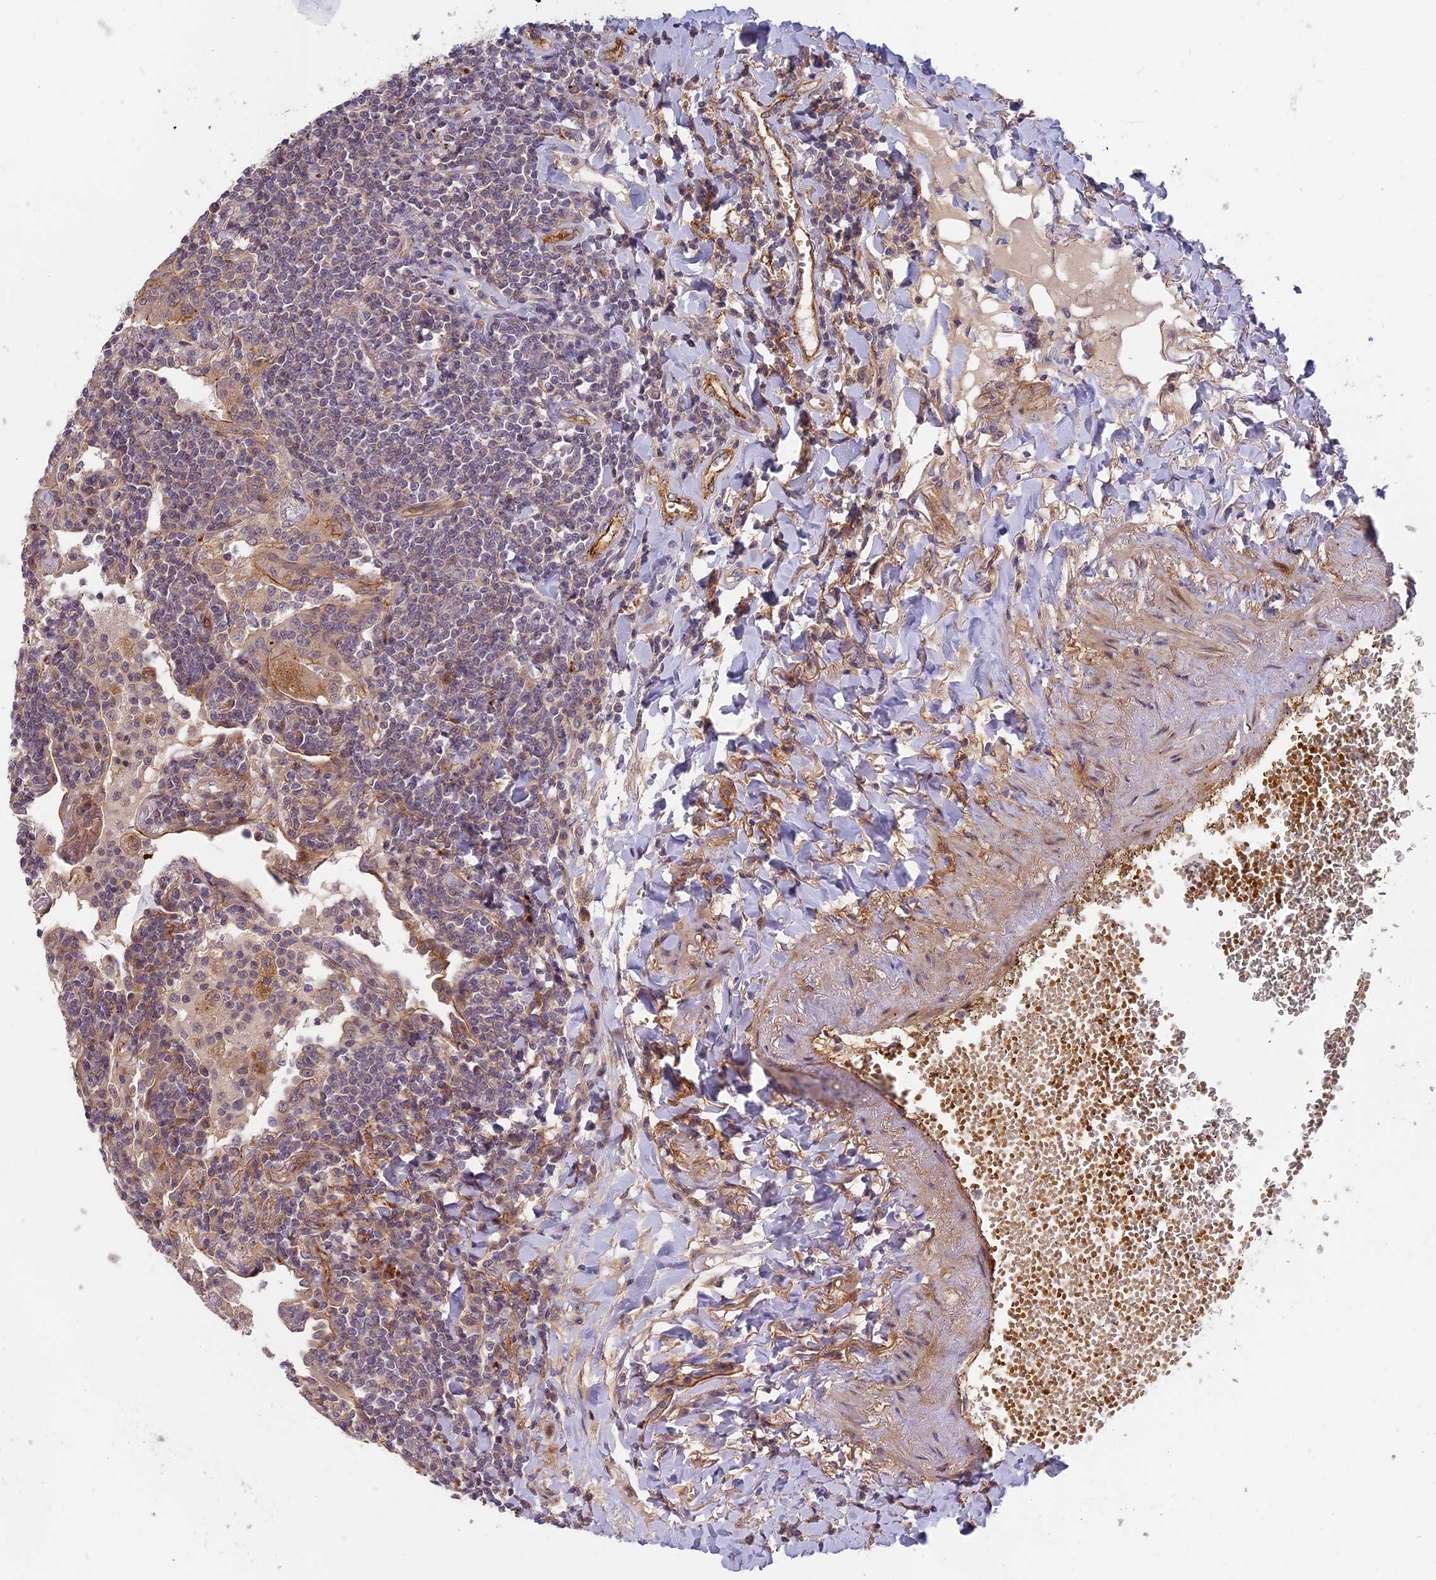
{"staining": {"intensity": "negative", "quantity": "none", "location": "none"}, "tissue": "lymphoma", "cell_type": "Tumor cells", "image_type": "cancer", "snomed": [{"axis": "morphology", "description": "Malignant lymphoma, non-Hodgkin's type, Low grade"}, {"axis": "topography", "description": "Lung"}], "caption": "Tumor cells are negative for brown protein staining in lymphoma.", "gene": "MISP3", "patient": {"sex": "female", "age": 71}}